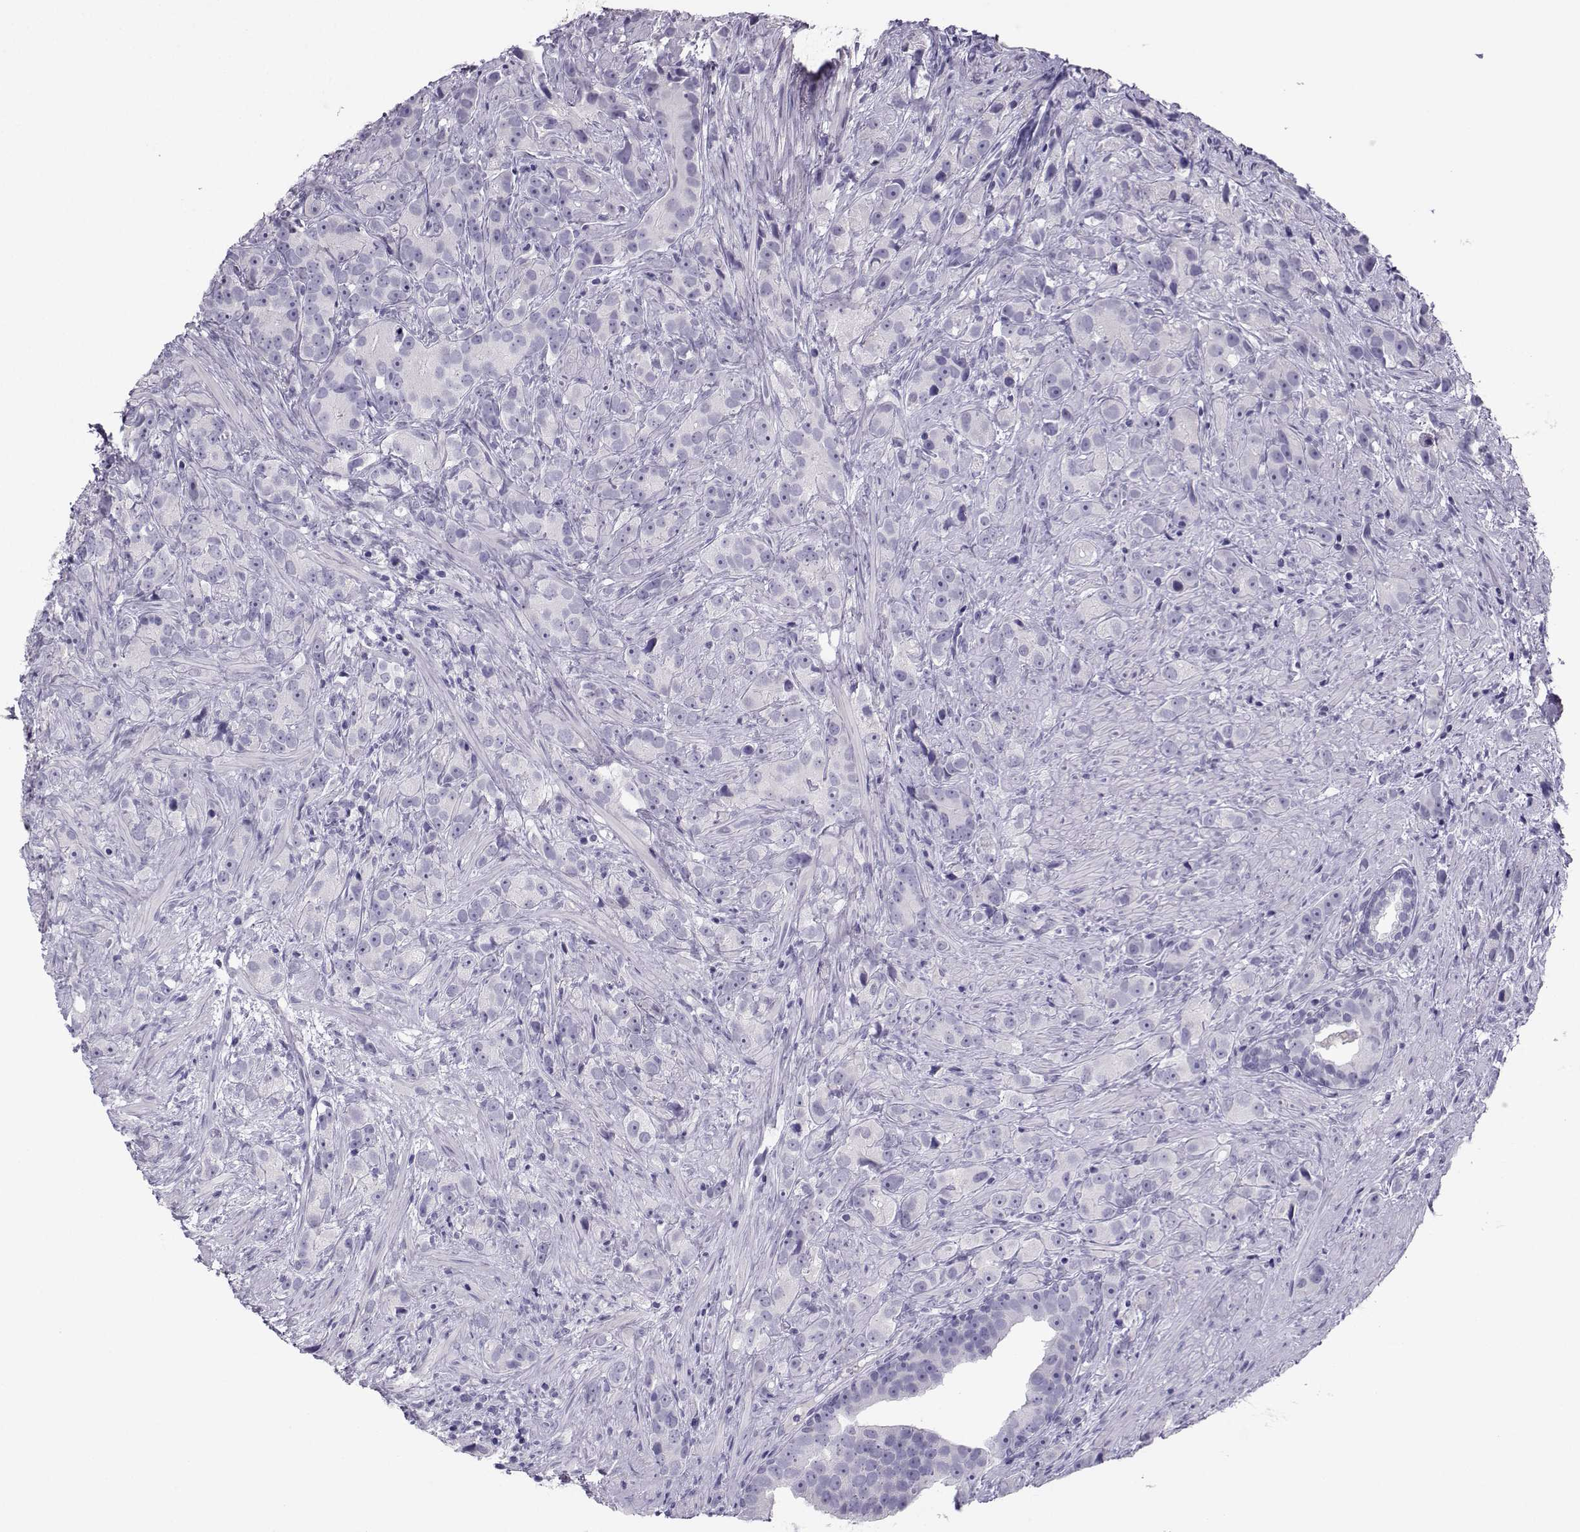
{"staining": {"intensity": "negative", "quantity": "none", "location": "none"}, "tissue": "prostate cancer", "cell_type": "Tumor cells", "image_type": "cancer", "snomed": [{"axis": "morphology", "description": "Adenocarcinoma, High grade"}, {"axis": "topography", "description": "Prostate"}], "caption": "A histopathology image of prostate adenocarcinoma (high-grade) stained for a protein demonstrates no brown staining in tumor cells.", "gene": "ARMC2", "patient": {"sex": "male", "age": 90}}